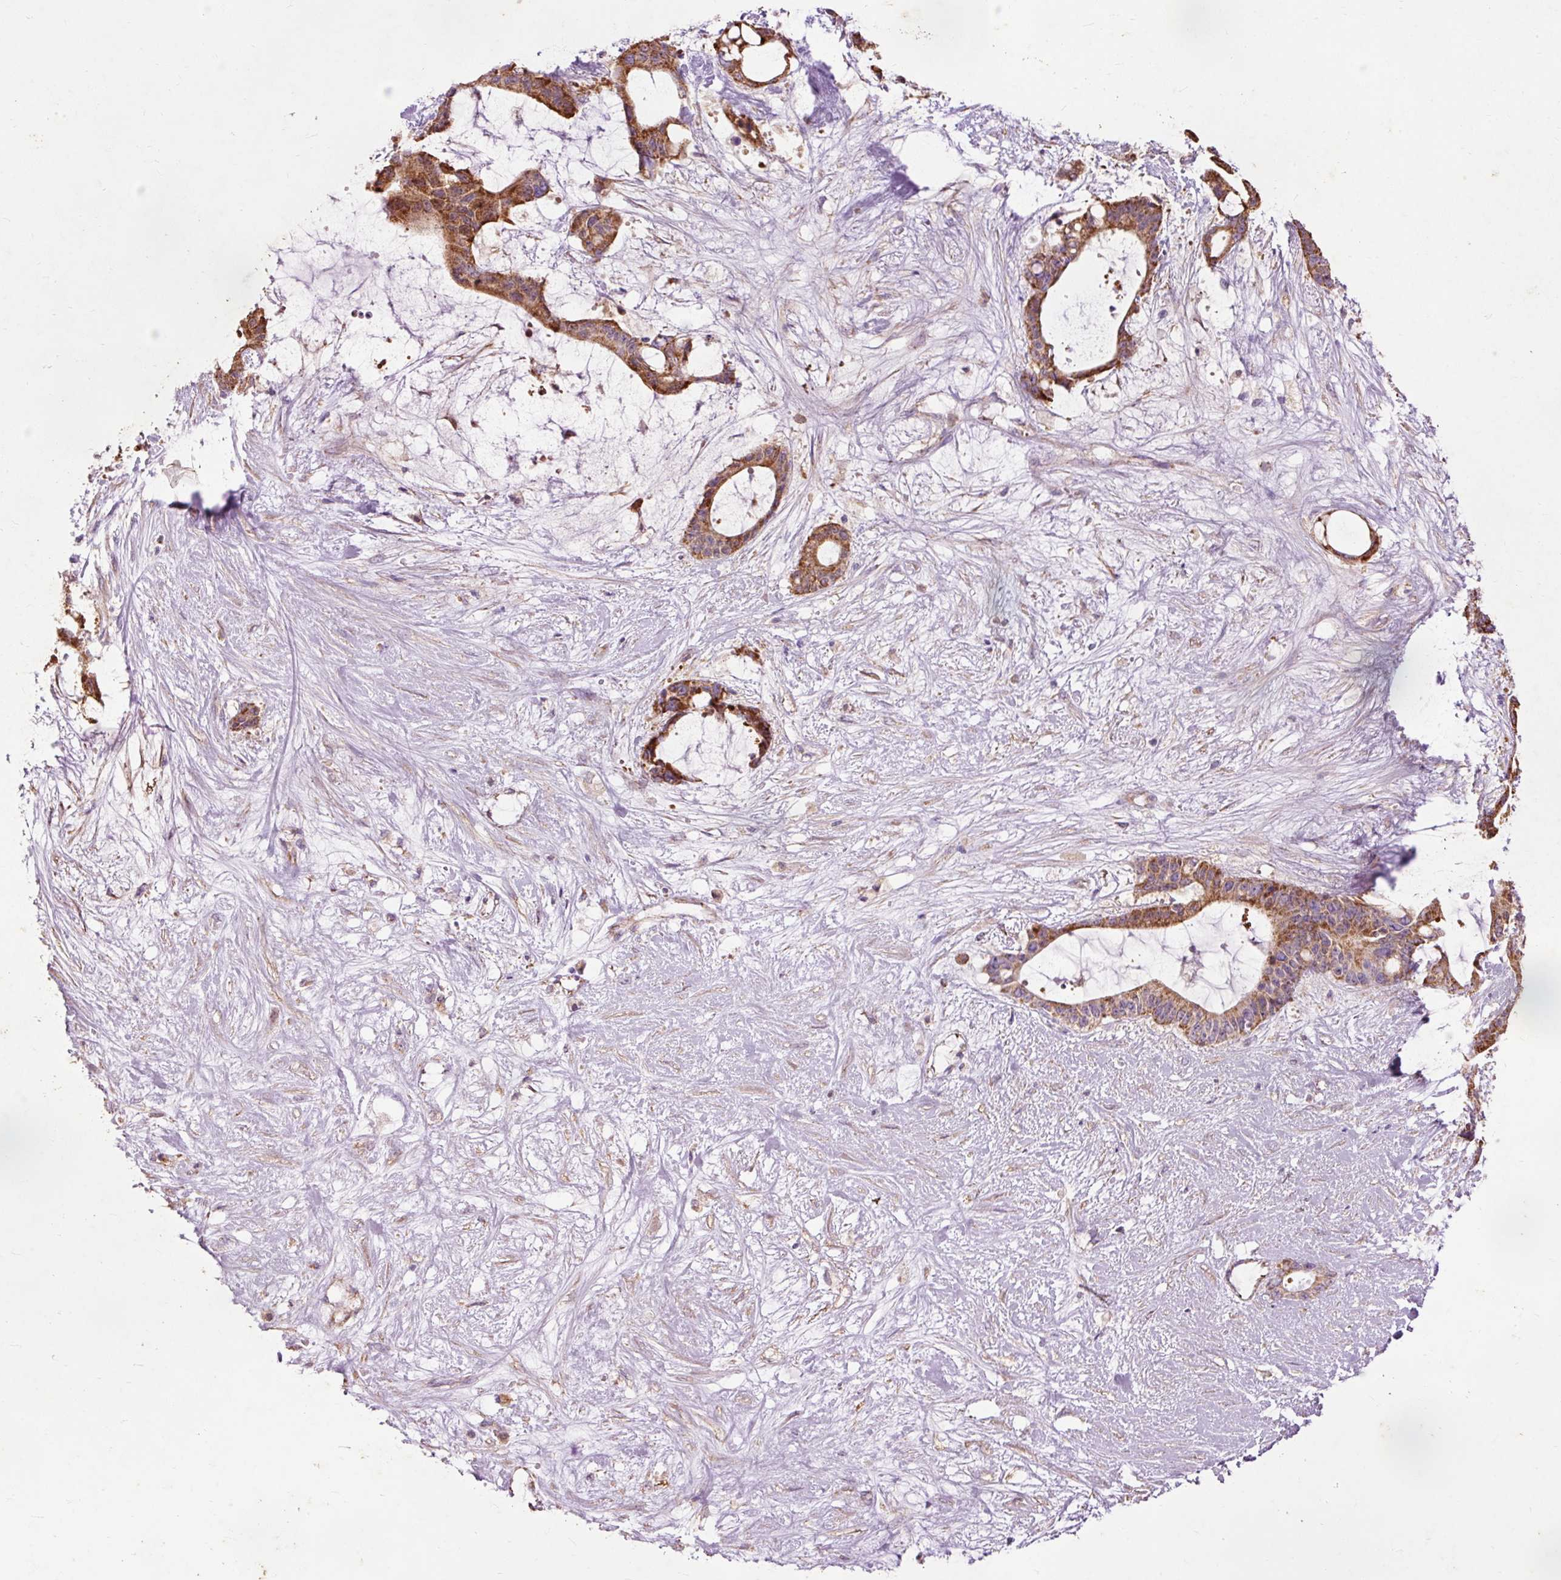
{"staining": {"intensity": "strong", "quantity": ">75%", "location": "cytoplasmic/membranous"}, "tissue": "liver cancer", "cell_type": "Tumor cells", "image_type": "cancer", "snomed": [{"axis": "morphology", "description": "Normal tissue, NOS"}, {"axis": "morphology", "description": "Cholangiocarcinoma"}, {"axis": "topography", "description": "Liver"}, {"axis": "topography", "description": "Peripheral nerve tissue"}], "caption": "About >75% of tumor cells in human liver cancer (cholangiocarcinoma) reveal strong cytoplasmic/membranous protein staining as visualized by brown immunohistochemical staining.", "gene": "PRDX5", "patient": {"sex": "female", "age": 73}}